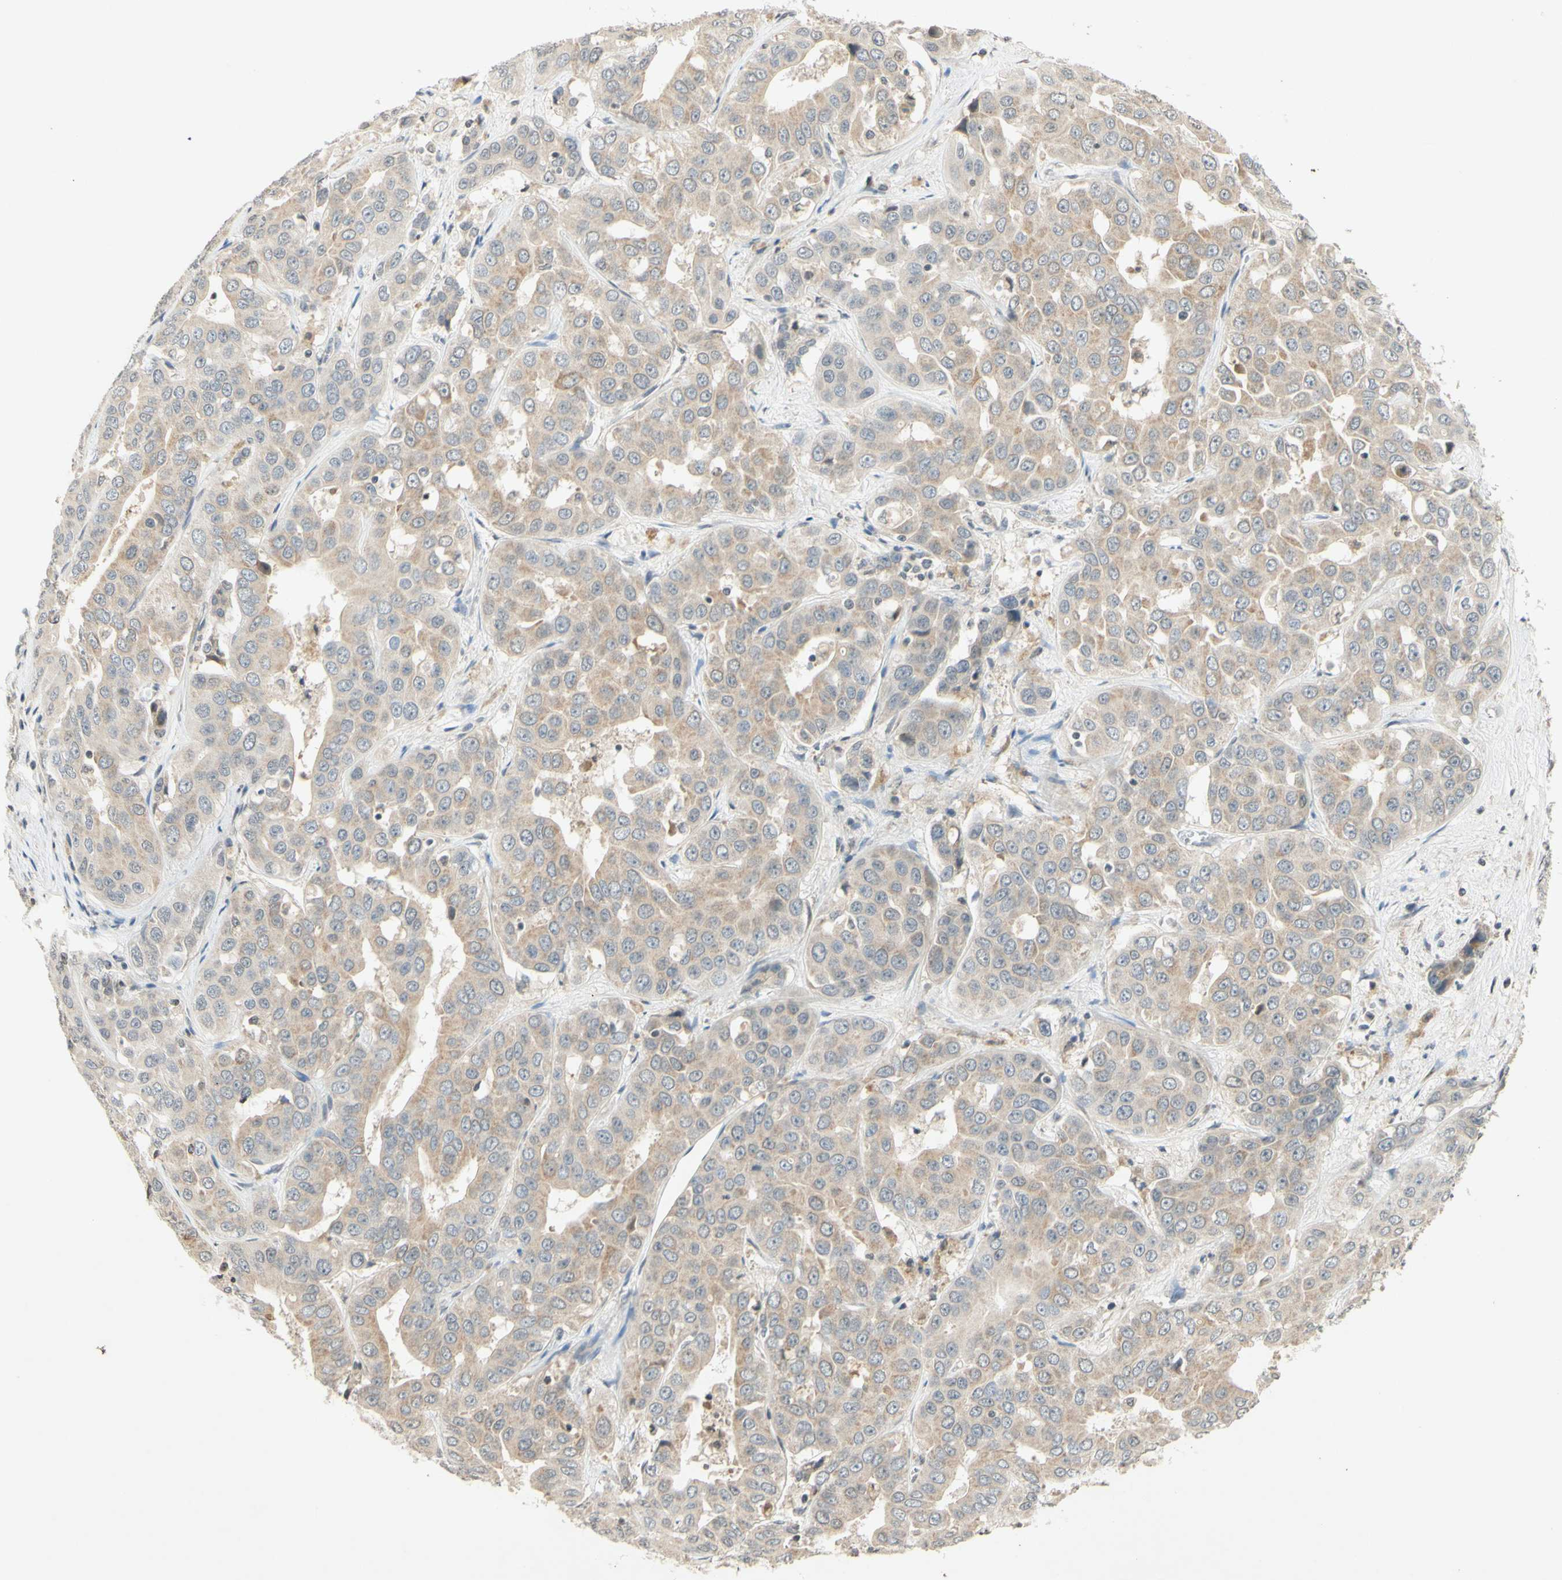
{"staining": {"intensity": "weak", "quantity": ">75%", "location": "cytoplasmic/membranous"}, "tissue": "liver cancer", "cell_type": "Tumor cells", "image_type": "cancer", "snomed": [{"axis": "morphology", "description": "Cholangiocarcinoma"}, {"axis": "topography", "description": "Liver"}], "caption": "This is an image of IHC staining of cholangiocarcinoma (liver), which shows weak expression in the cytoplasmic/membranous of tumor cells.", "gene": "GLI1", "patient": {"sex": "female", "age": 52}}